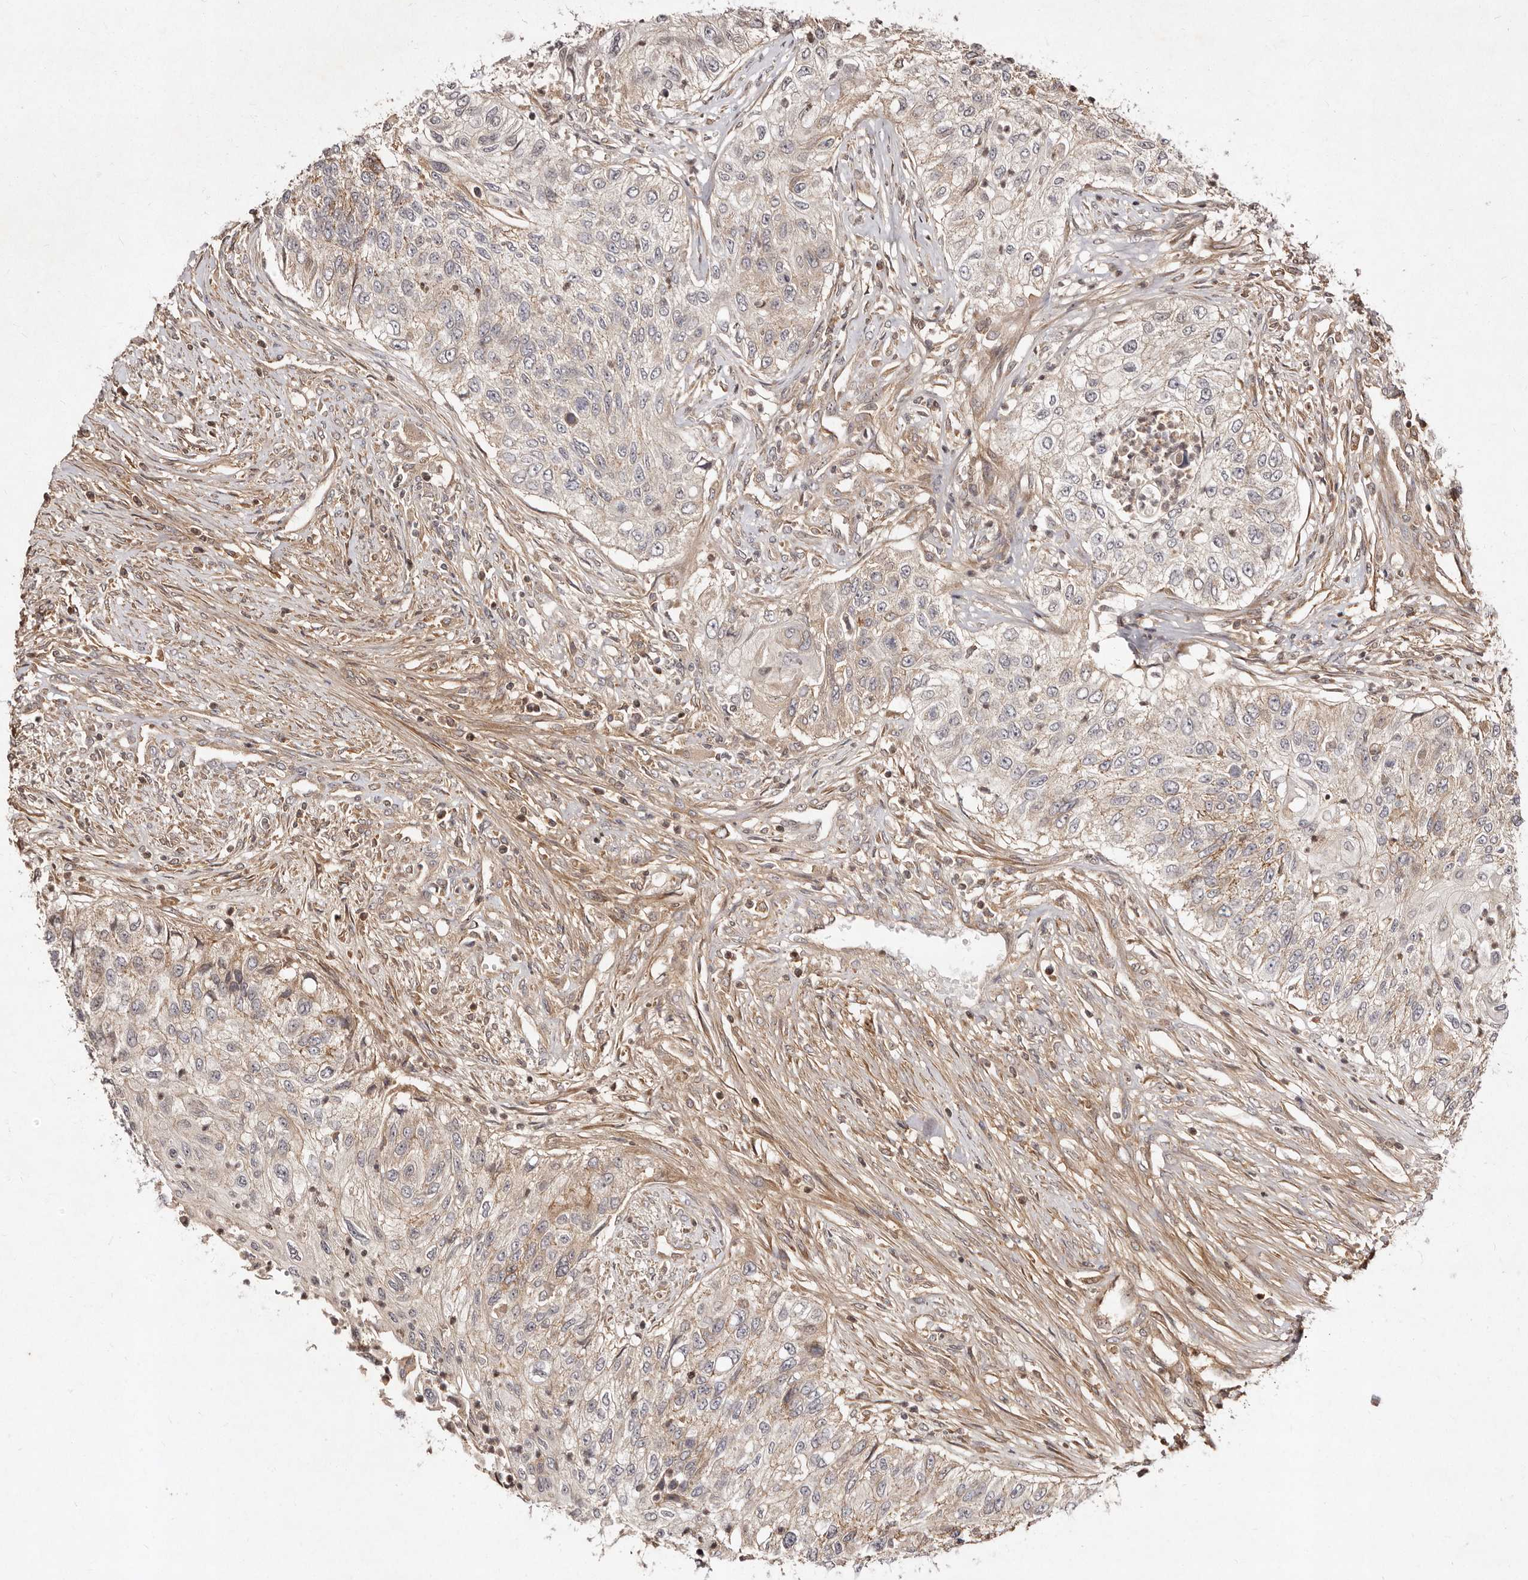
{"staining": {"intensity": "weak", "quantity": "25%-75%", "location": "cytoplasmic/membranous"}, "tissue": "urothelial cancer", "cell_type": "Tumor cells", "image_type": "cancer", "snomed": [{"axis": "morphology", "description": "Urothelial carcinoma, High grade"}, {"axis": "topography", "description": "Urinary bladder"}], "caption": "This histopathology image demonstrates immunohistochemistry staining of human urothelial cancer, with low weak cytoplasmic/membranous staining in about 25%-75% of tumor cells.", "gene": "LCORL", "patient": {"sex": "female", "age": 60}}